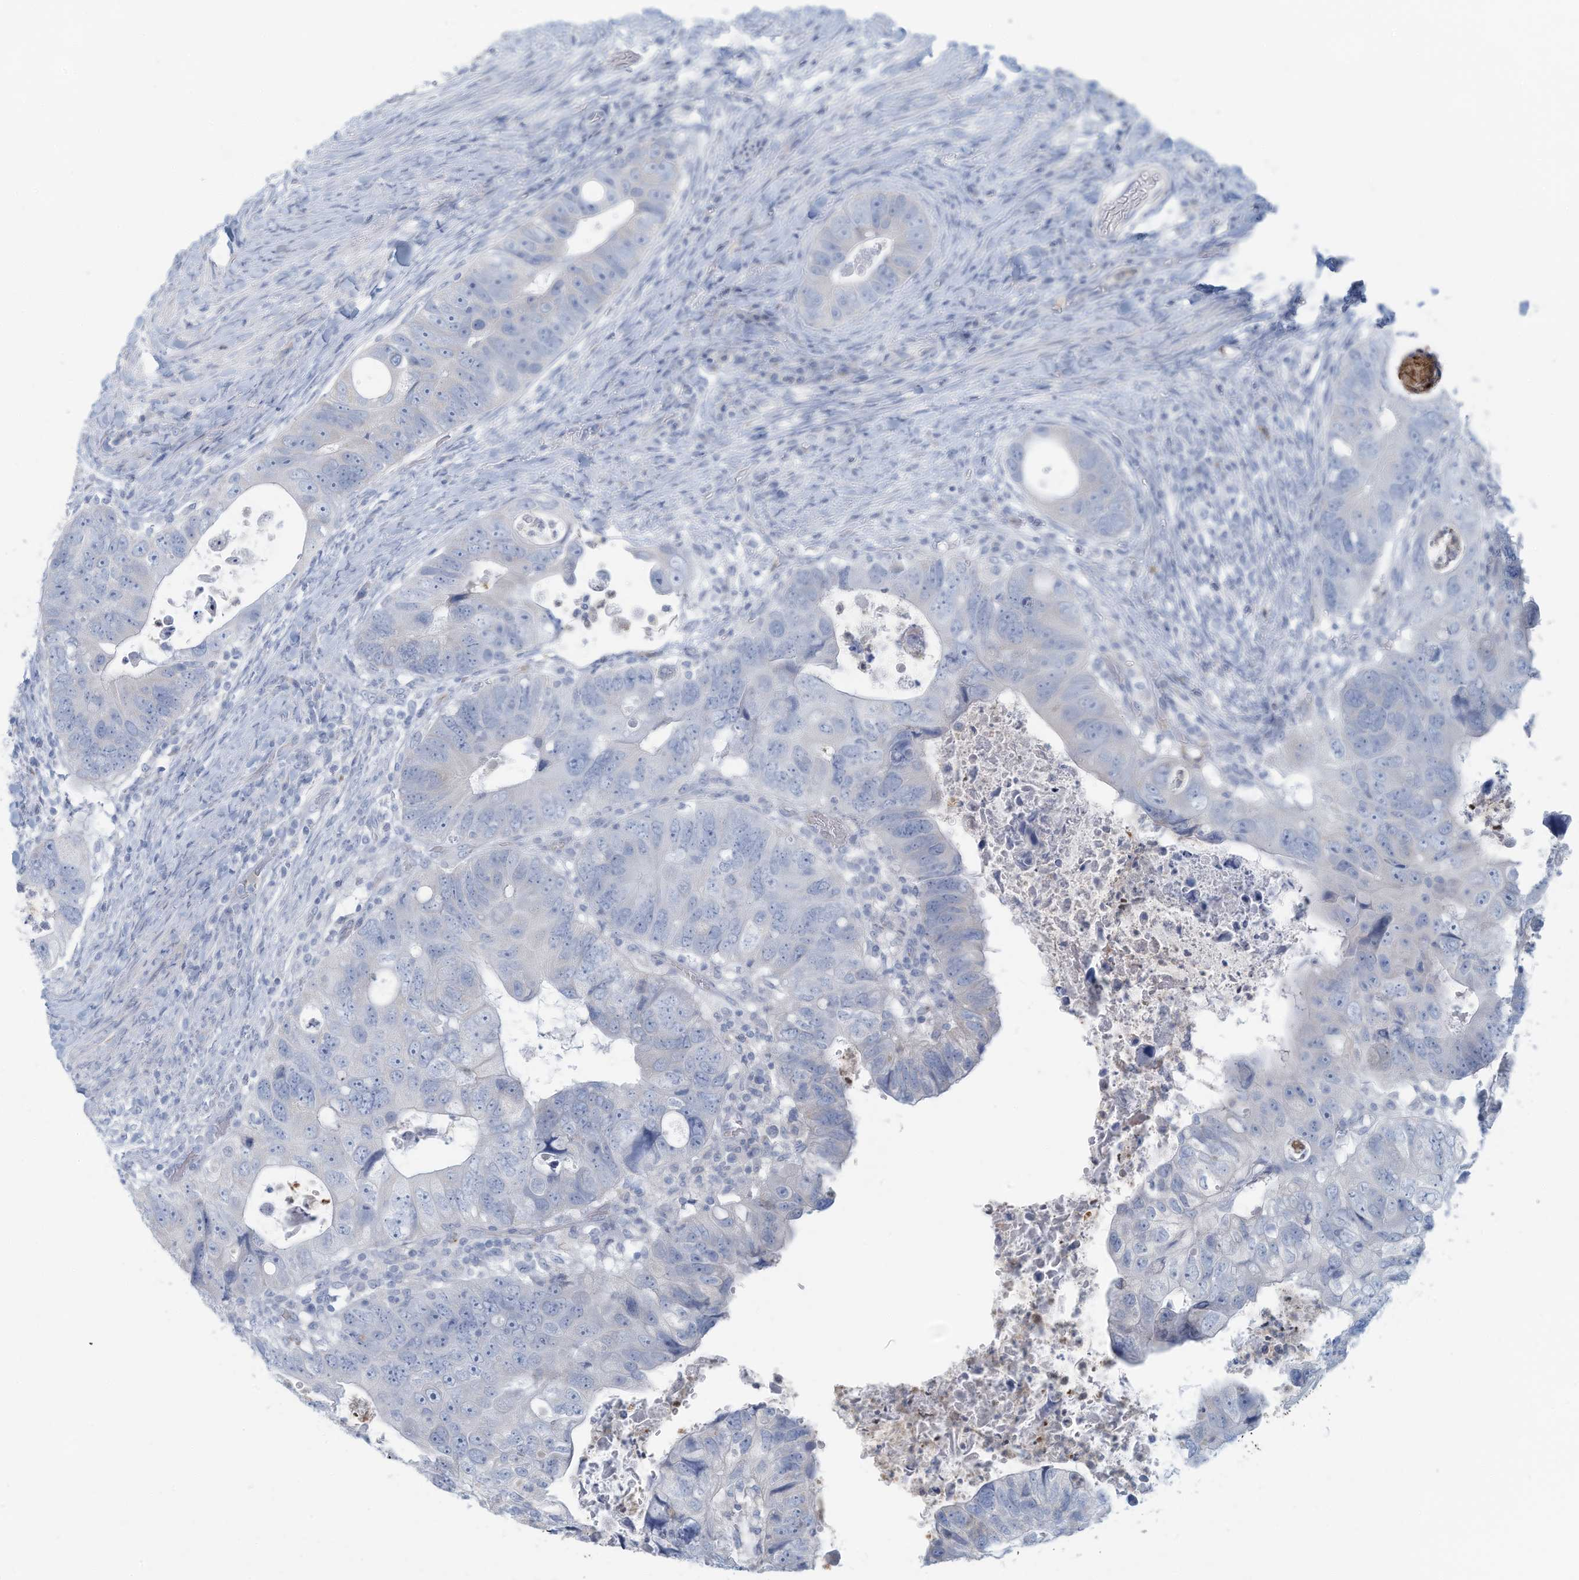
{"staining": {"intensity": "negative", "quantity": "none", "location": "none"}, "tissue": "colorectal cancer", "cell_type": "Tumor cells", "image_type": "cancer", "snomed": [{"axis": "morphology", "description": "Adenocarcinoma, NOS"}, {"axis": "topography", "description": "Rectum"}], "caption": "This is a histopathology image of immunohistochemistry (IHC) staining of adenocarcinoma (colorectal), which shows no staining in tumor cells.", "gene": "ERI2", "patient": {"sex": "male", "age": 59}}